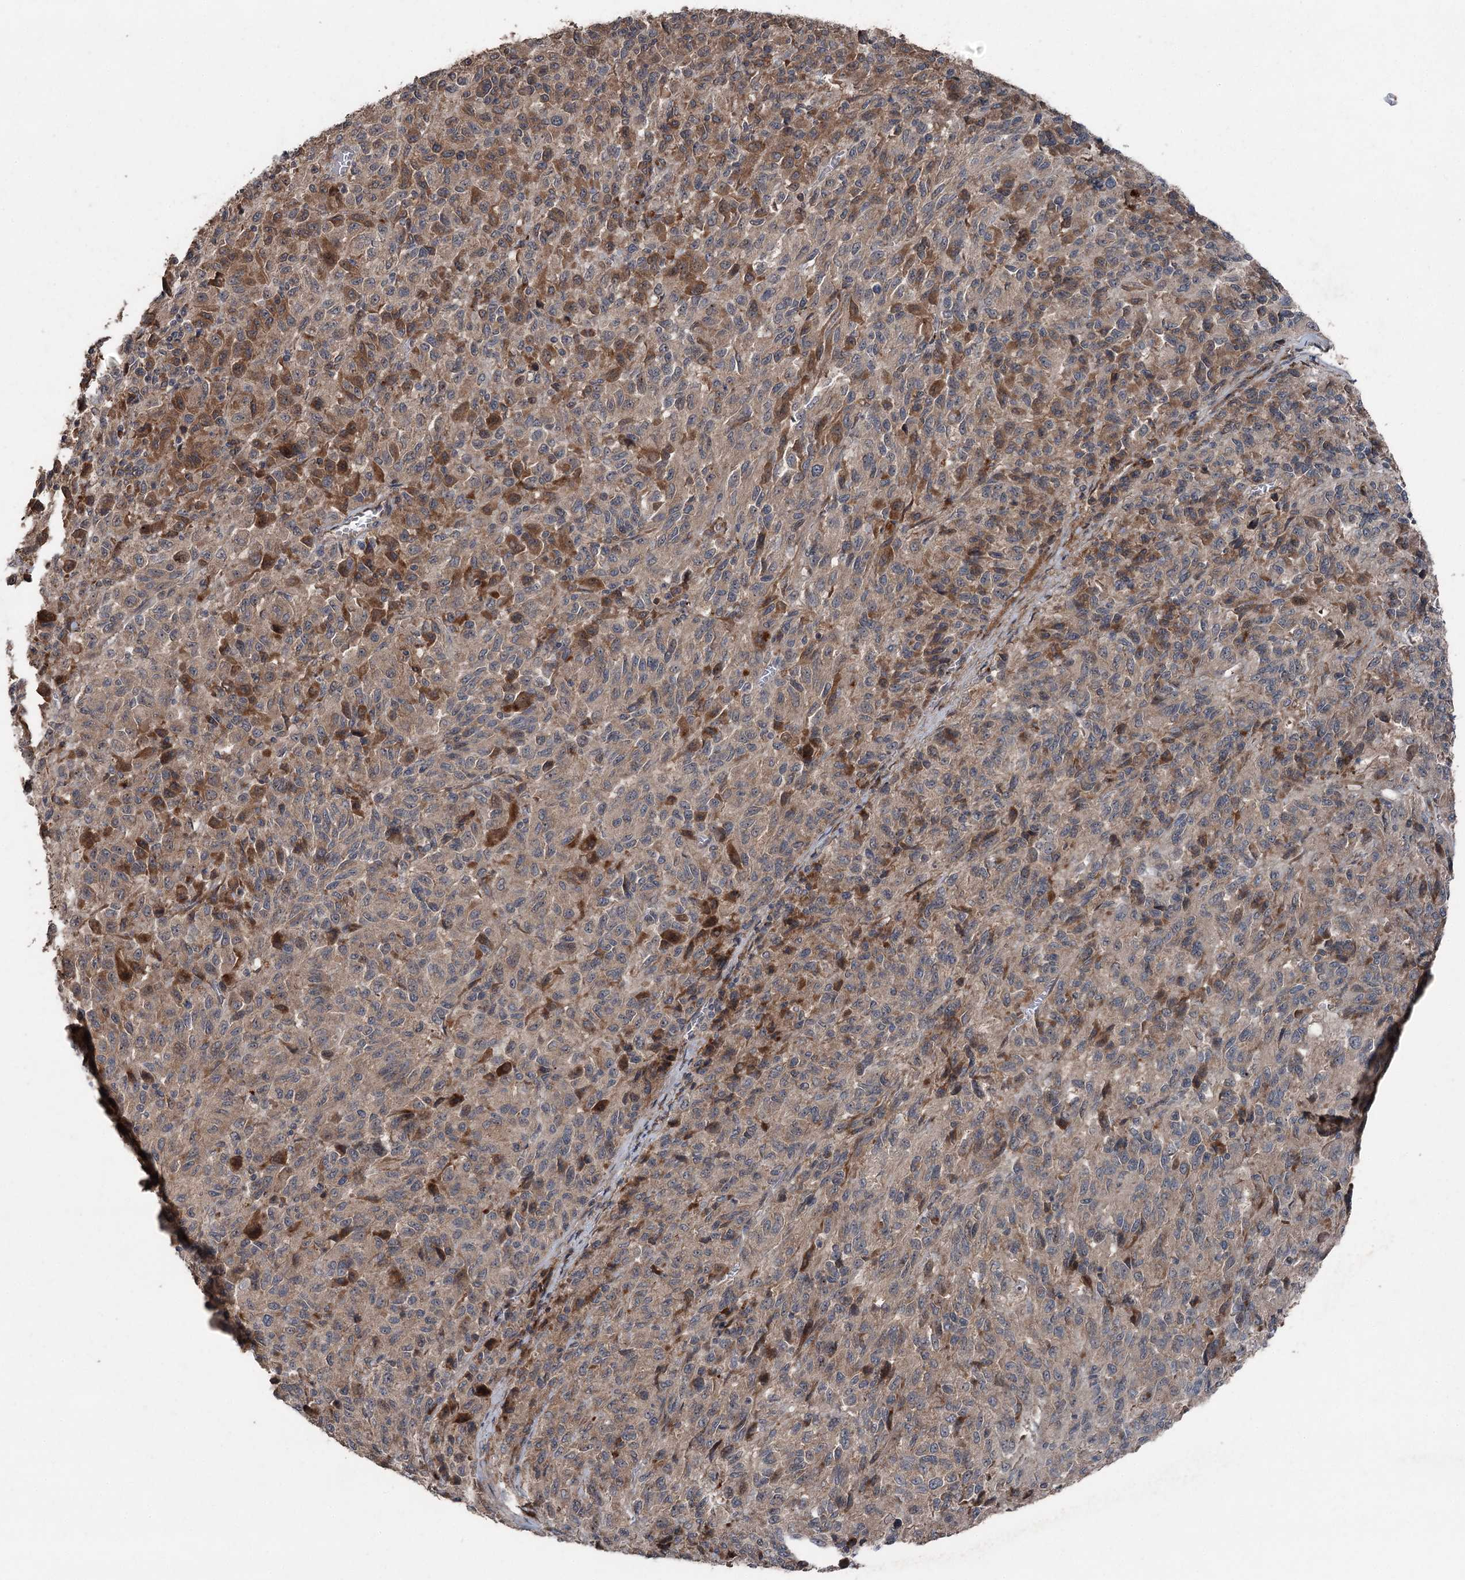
{"staining": {"intensity": "moderate", "quantity": "25%-75%", "location": "cytoplasmic/membranous"}, "tissue": "melanoma", "cell_type": "Tumor cells", "image_type": "cancer", "snomed": [{"axis": "morphology", "description": "Malignant melanoma, Metastatic site"}, {"axis": "topography", "description": "Lung"}], "caption": "Protein analysis of malignant melanoma (metastatic site) tissue reveals moderate cytoplasmic/membranous staining in approximately 25%-75% of tumor cells.", "gene": "MAPK8IP2", "patient": {"sex": "male", "age": 64}}